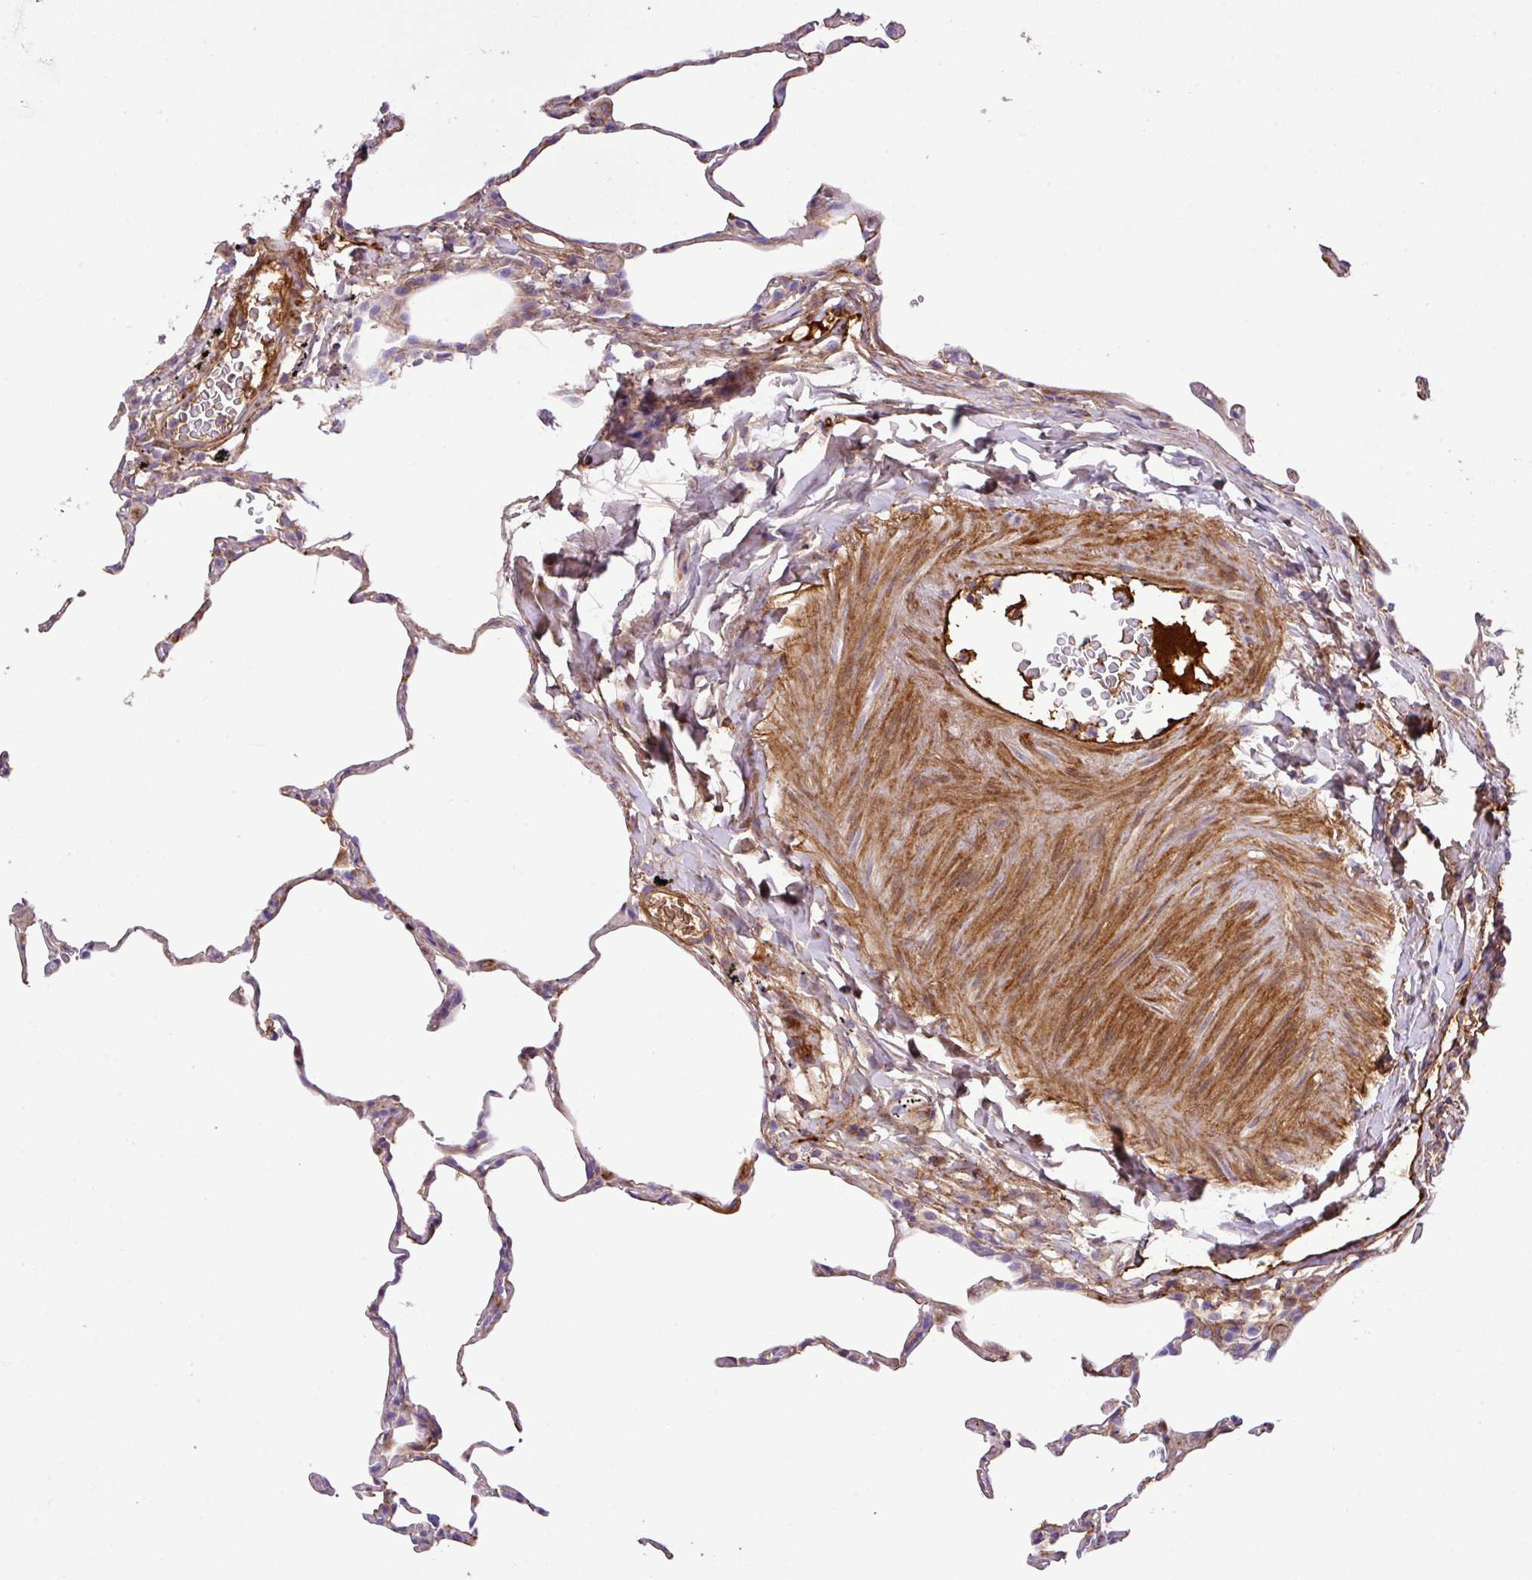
{"staining": {"intensity": "moderate", "quantity": "25%-75%", "location": "cytoplasmic/membranous"}, "tissue": "lung", "cell_type": "Alveolar cells", "image_type": "normal", "snomed": [{"axis": "morphology", "description": "Normal tissue, NOS"}, {"axis": "topography", "description": "Lung"}], "caption": "Lung stained with IHC reveals moderate cytoplasmic/membranous expression in approximately 25%-75% of alveolar cells.", "gene": "CTXN2", "patient": {"sex": "female", "age": 57}}